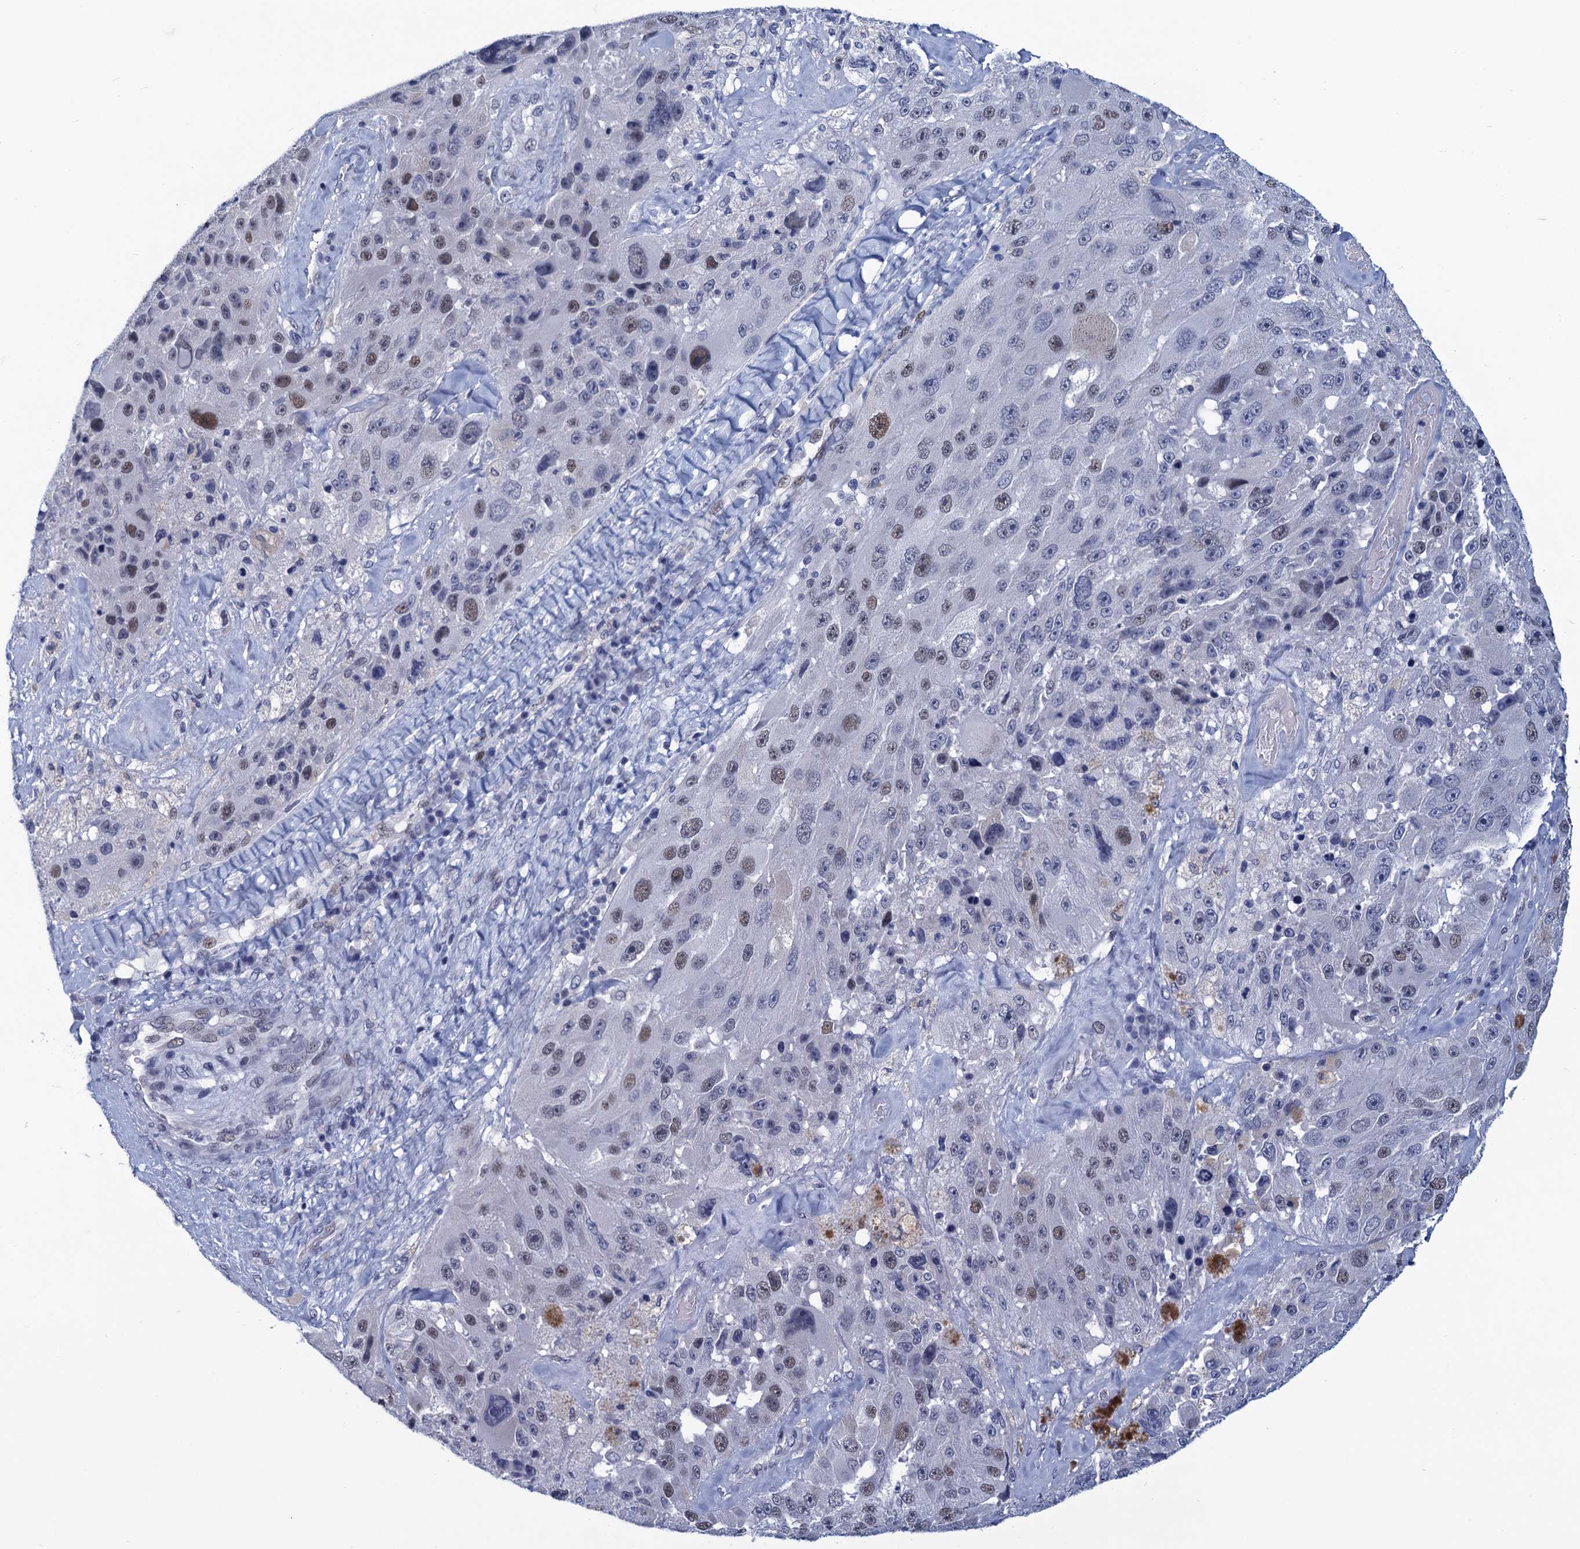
{"staining": {"intensity": "moderate", "quantity": "<25%", "location": "nuclear"}, "tissue": "melanoma", "cell_type": "Tumor cells", "image_type": "cancer", "snomed": [{"axis": "morphology", "description": "Malignant melanoma, Metastatic site"}, {"axis": "topography", "description": "Lymph node"}], "caption": "This is a histology image of immunohistochemistry (IHC) staining of melanoma, which shows moderate staining in the nuclear of tumor cells.", "gene": "GINS3", "patient": {"sex": "male", "age": 62}}